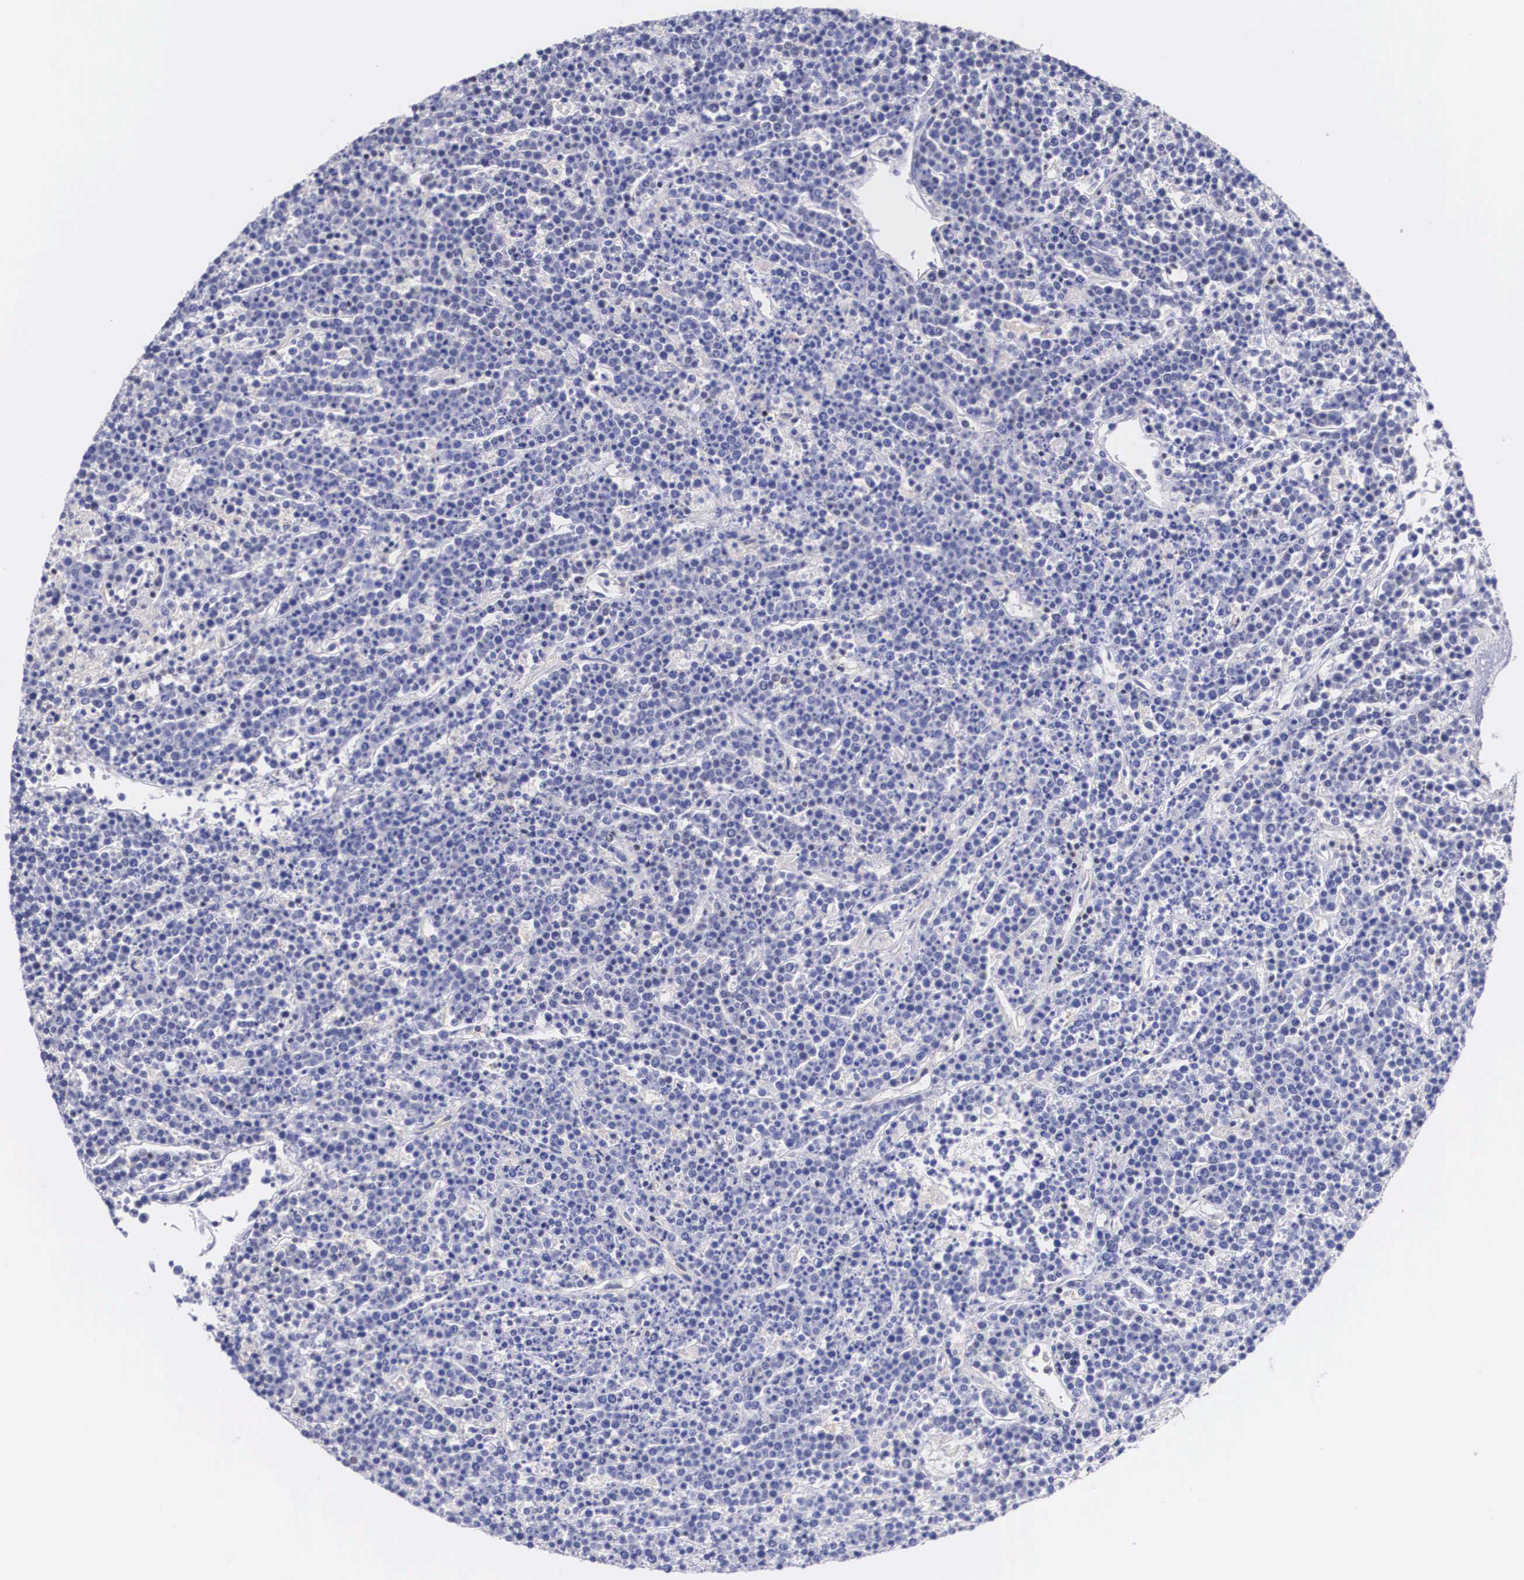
{"staining": {"intensity": "negative", "quantity": "none", "location": "none"}, "tissue": "lymphoma", "cell_type": "Tumor cells", "image_type": "cancer", "snomed": [{"axis": "morphology", "description": "Malignant lymphoma, non-Hodgkin's type, High grade"}, {"axis": "topography", "description": "Ovary"}], "caption": "This is an immunohistochemistry micrograph of lymphoma. There is no staining in tumor cells.", "gene": "NR4A2", "patient": {"sex": "female", "age": 56}}